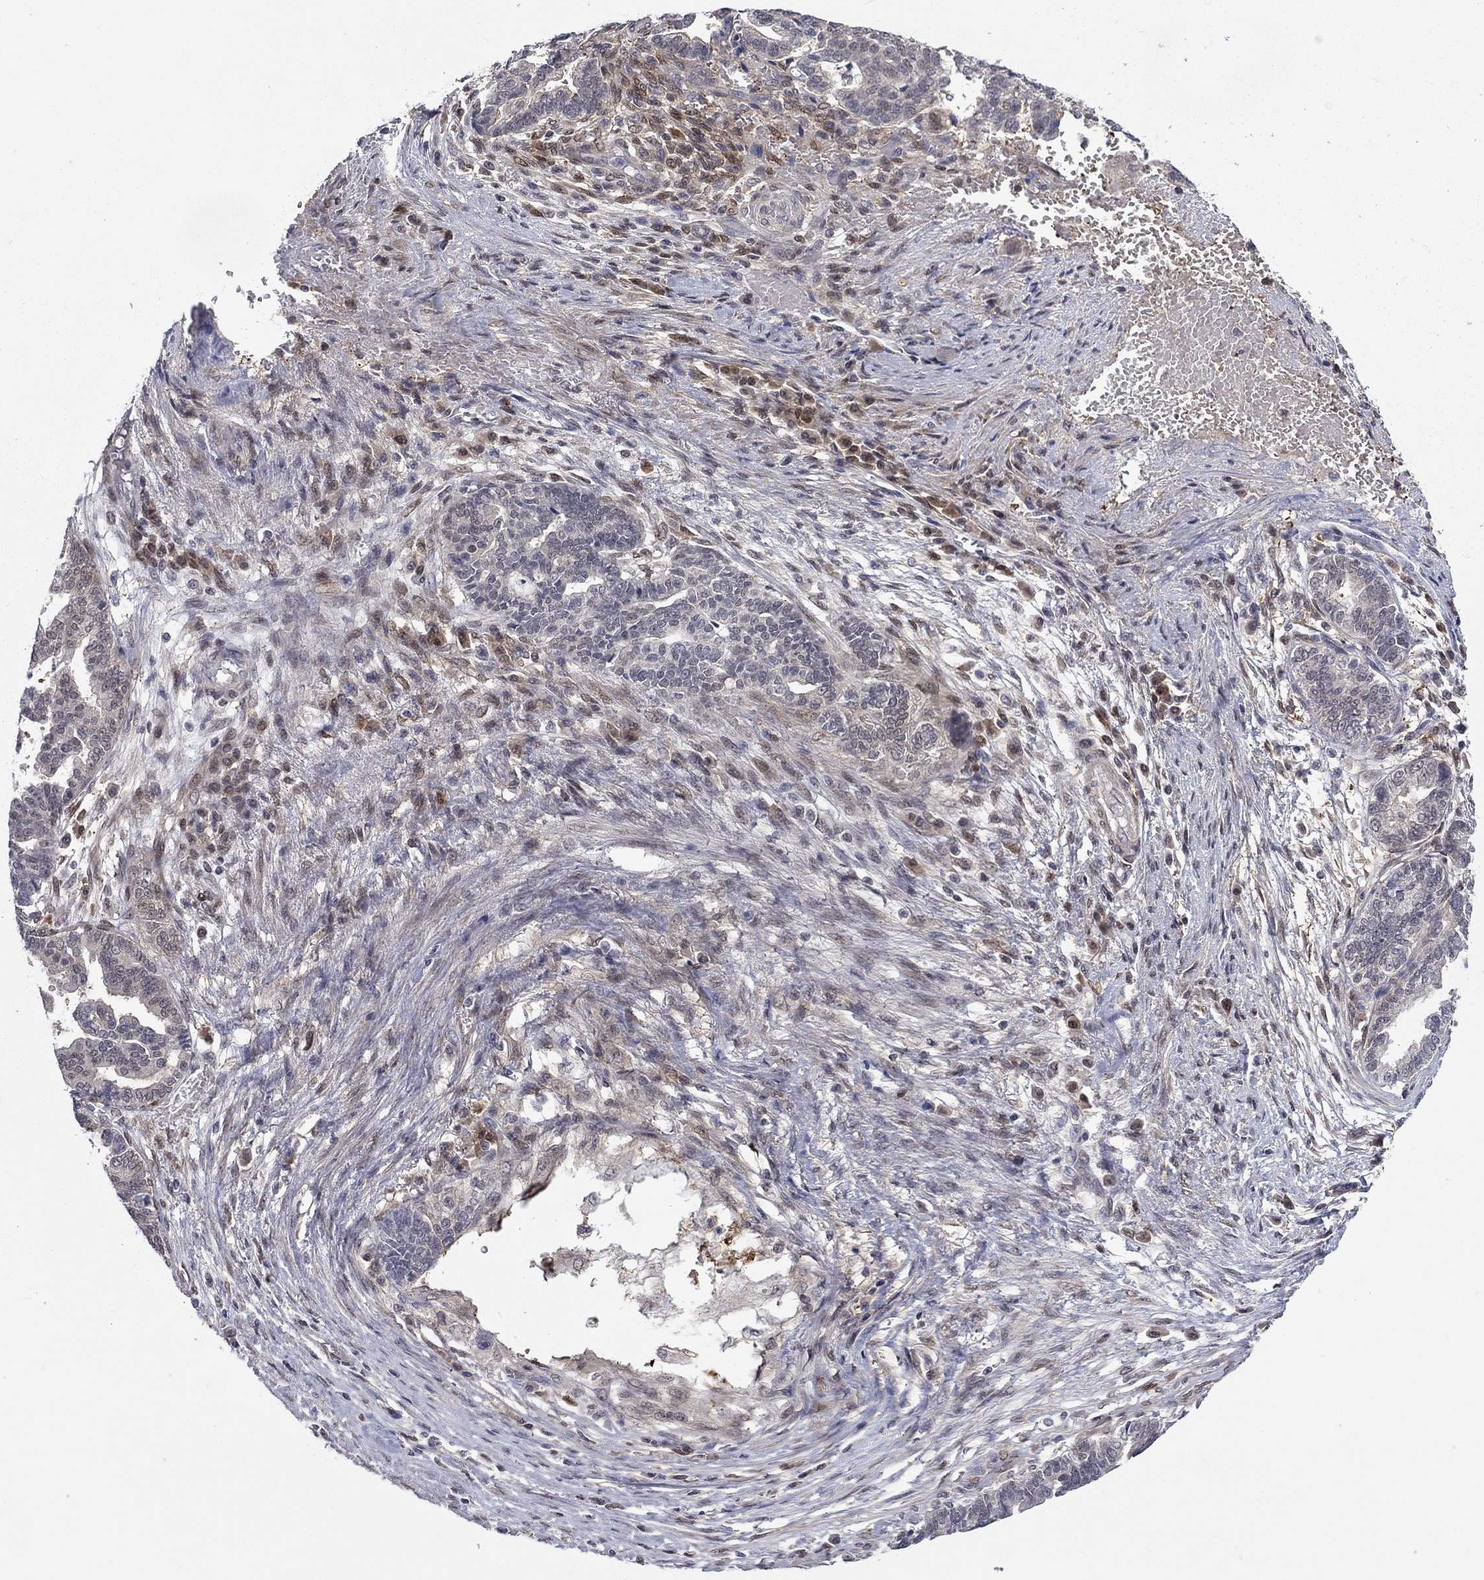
{"staining": {"intensity": "negative", "quantity": "none", "location": "none"}, "tissue": "stomach cancer", "cell_type": "Tumor cells", "image_type": "cancer", "snomed": [{"axis": "morphology", "description": "Adenocarcinoma, NOS"}, {"axis": "topography", "description": "Stomach"}], "caption": "Histopathology image shows no protein staining in tumor cells of stomach cancer (adenocarcinoma) tissue.", "gene": "CBR1", "patient": {"sex": "male", "age": 83}}